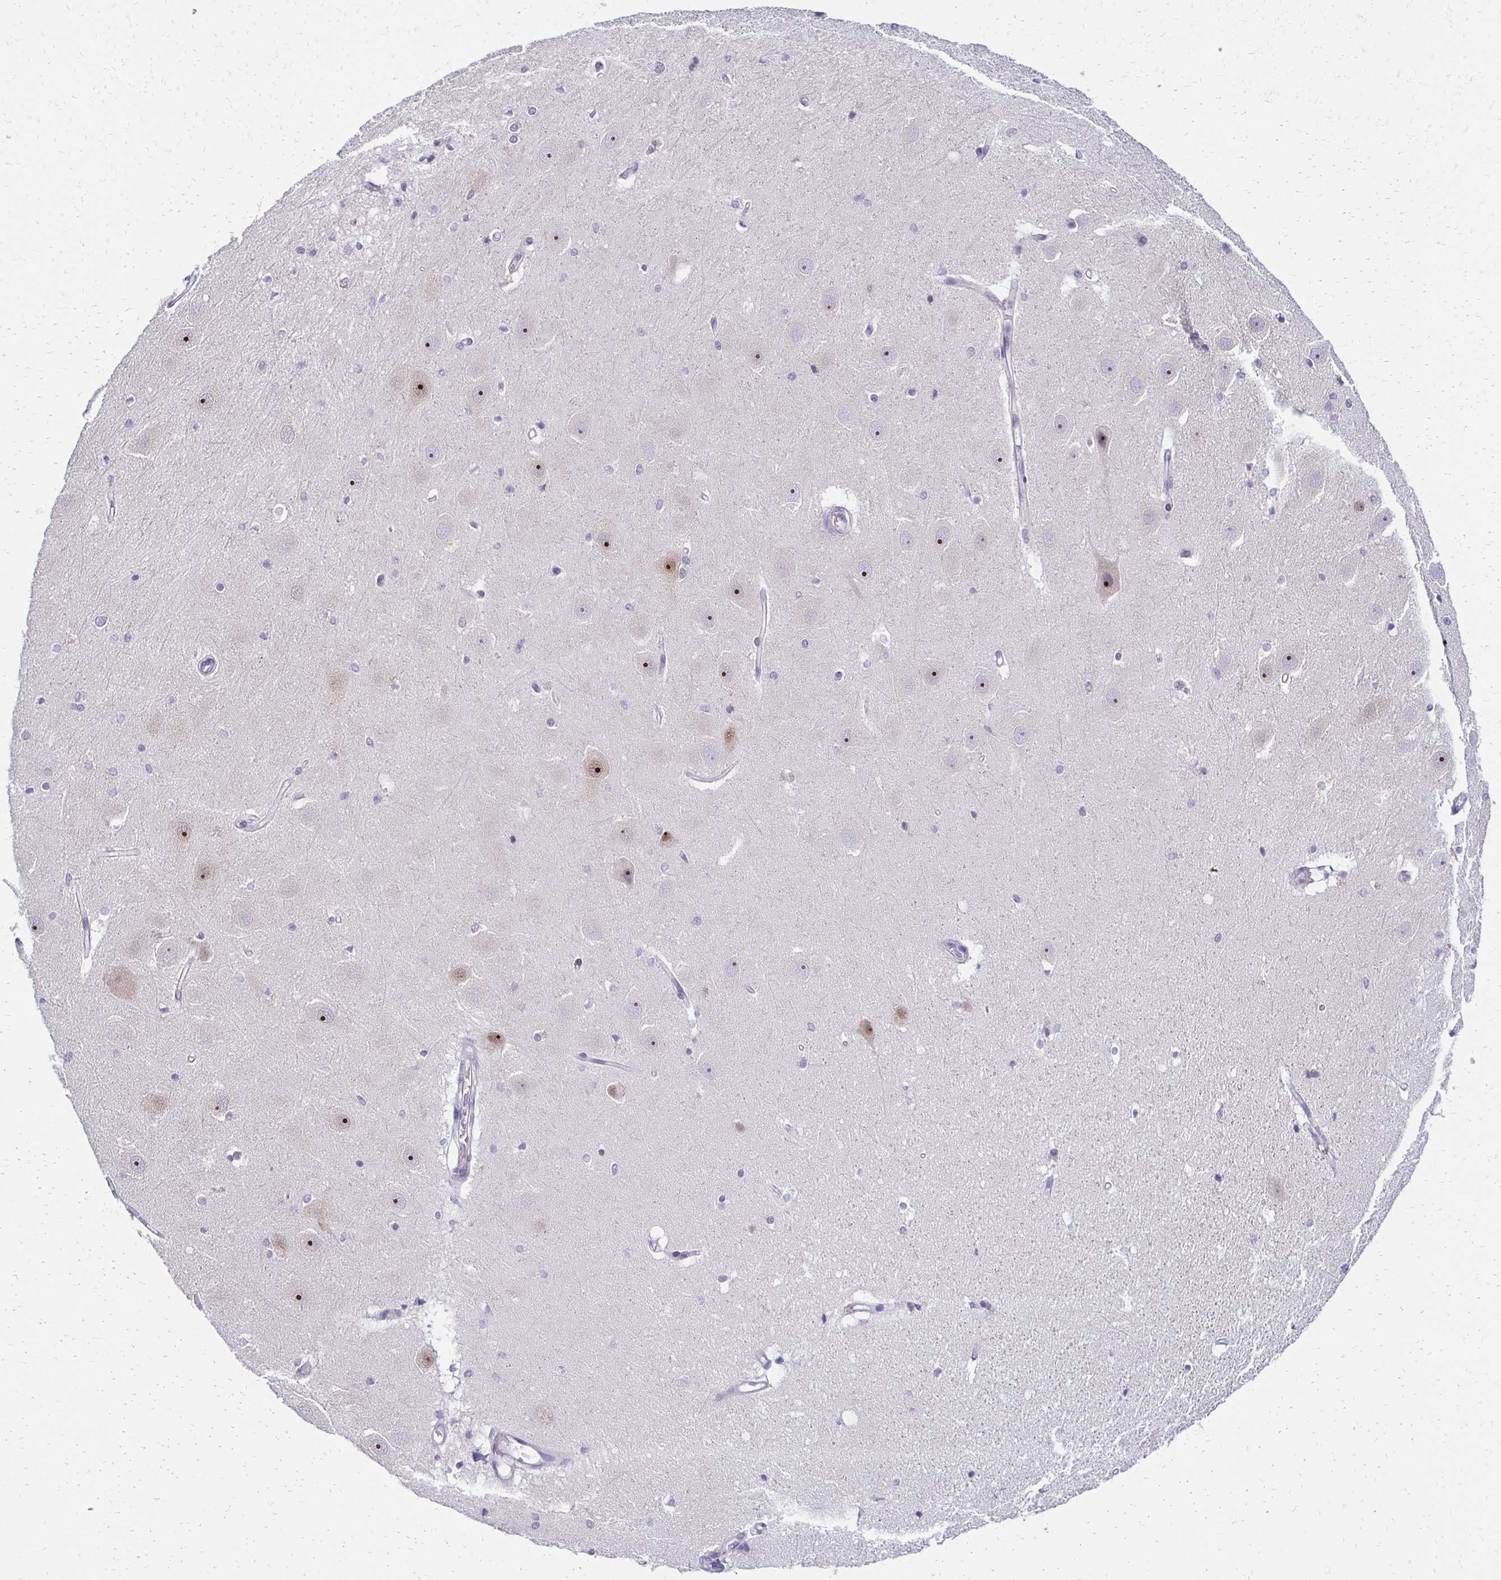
{"staining": {"intensity": "negative", "quantity": "none", "location": "none"}, "tissue": "hippocampus", "cell_type": "Glial cells", "image_type": "normal", "snomed": [{"axis": "morphology", "description": "Normal tissue, NOS"}, {"axis": "topography", "description": "Hippocampus"}], "caption": "Histopathology image shows no protein expression in glial cells of unremarkable hippocampus.", "gene": "C1QTNF2", "patient": {"sex": "male", "age": 63}}